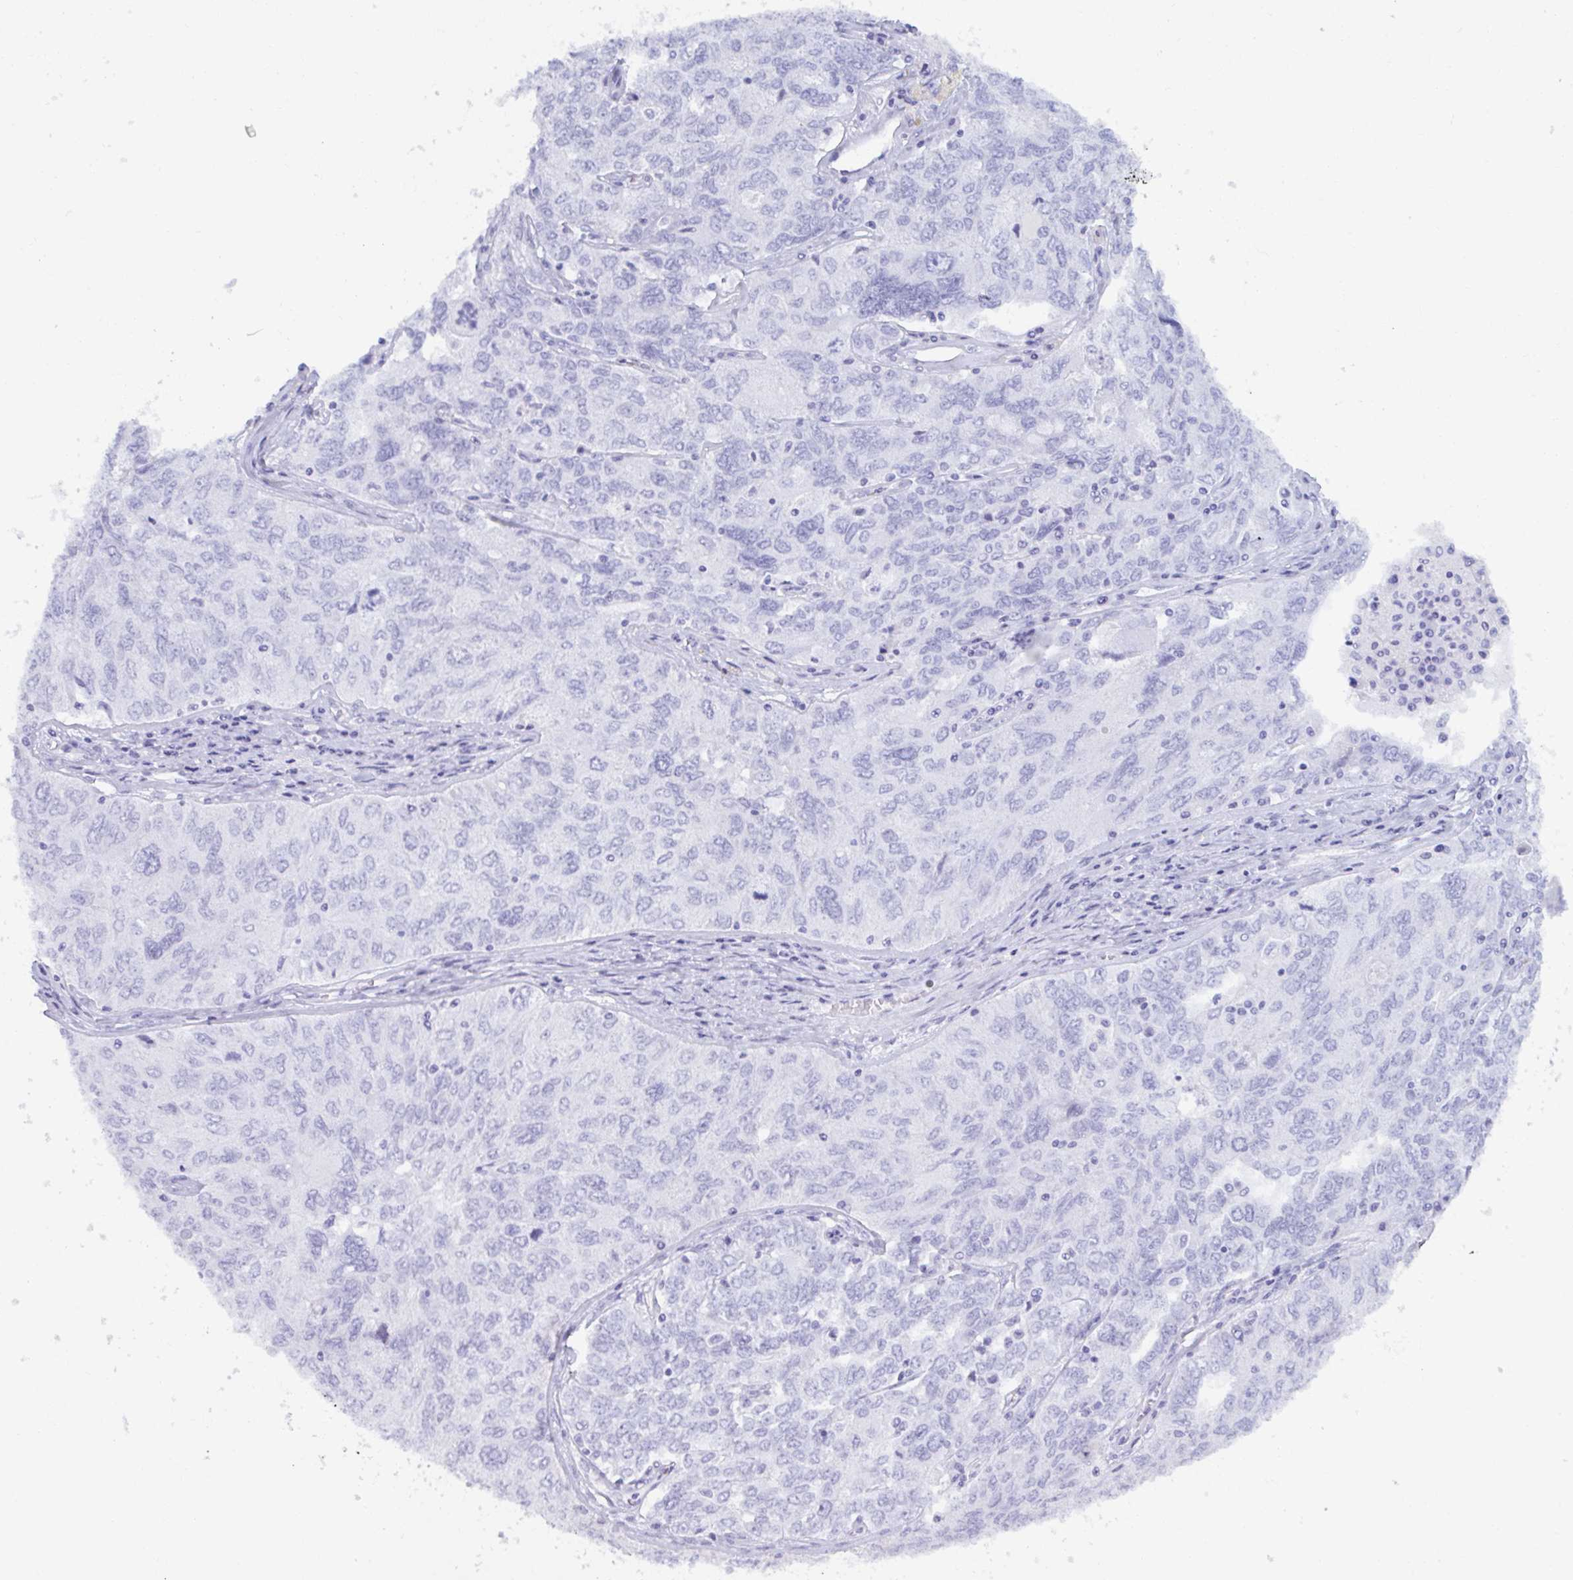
{"staining": {"intensity": "negative", "quantity": "none", "location": "none"}, "tissue": "ovarian cancer", "cell_type": "Tumor cells", "image_type": "cancer", "snomed": [{"axis": "morphology", "description": "Carcinoma, endometroid"}, {"axis": "topography", "description": "Ovary"}], "caption": "Photomicrograph shows no protein positivity in tumor cells of ovarian cancer (endometroid carcinoma) tissue.", "gene": "MRGPRG", "patient": {"sex": "female", "age": 62}}